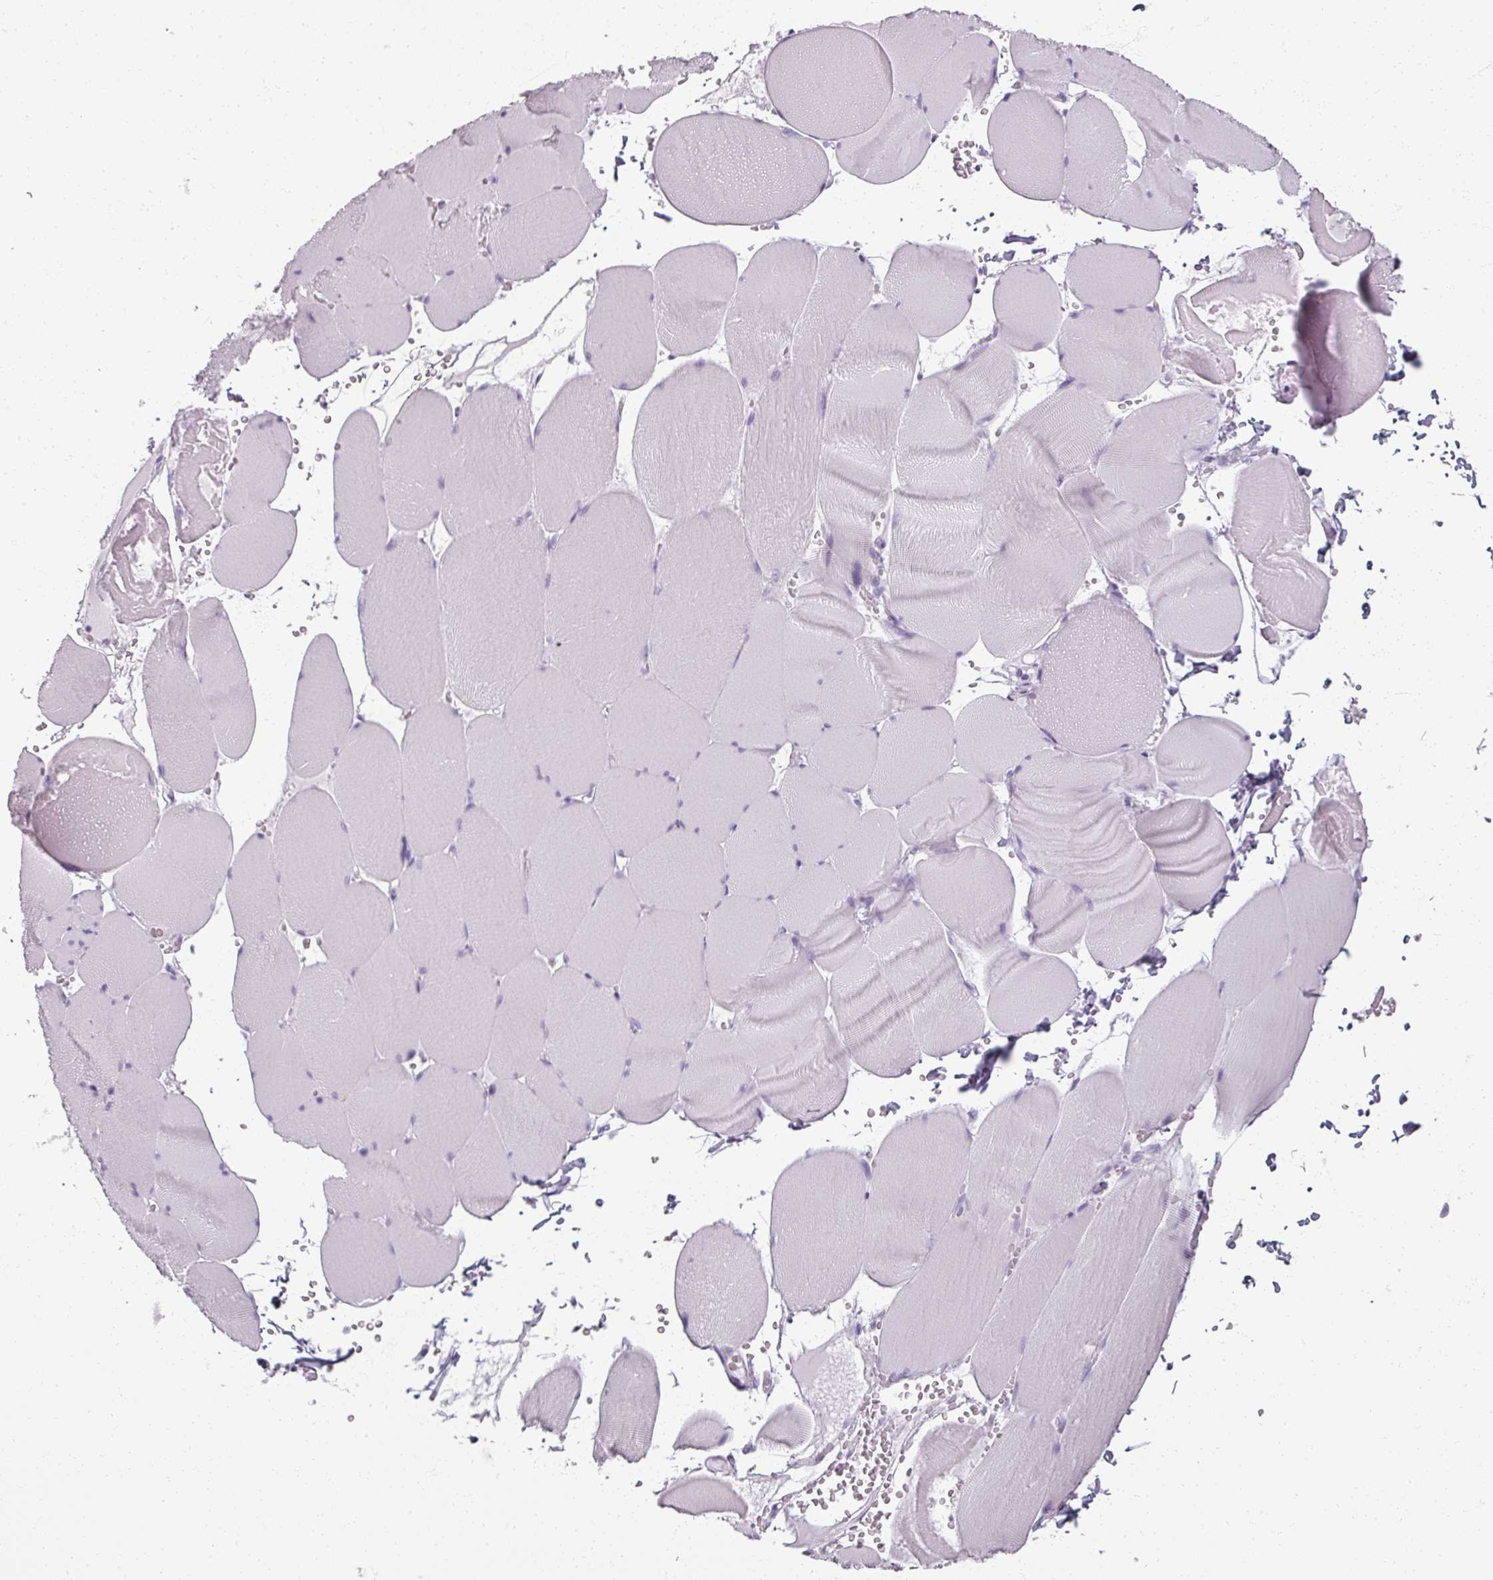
{"staining": {"intensity": "negative", "quantity": "none", "location": "none"}, "tissue": "skeletal muscle", "cell_type": "Myocytes", "image_type": "normal", "snomed": [{"axis": "morphology", "description": "Normal tissue, NOS"}, {"axis": "topography", "description": "Skeletal muscle"}, {"axis": "topography", "description": "Head-Neck"}], "caption": "This is a photomicrograph of immunohistochemistry (IHC) staining of unremarkable skeletal muscle, which shows no staining in myocytes.", "gene": "REG3A", "patient": {"sex": "male", "age": 66}}